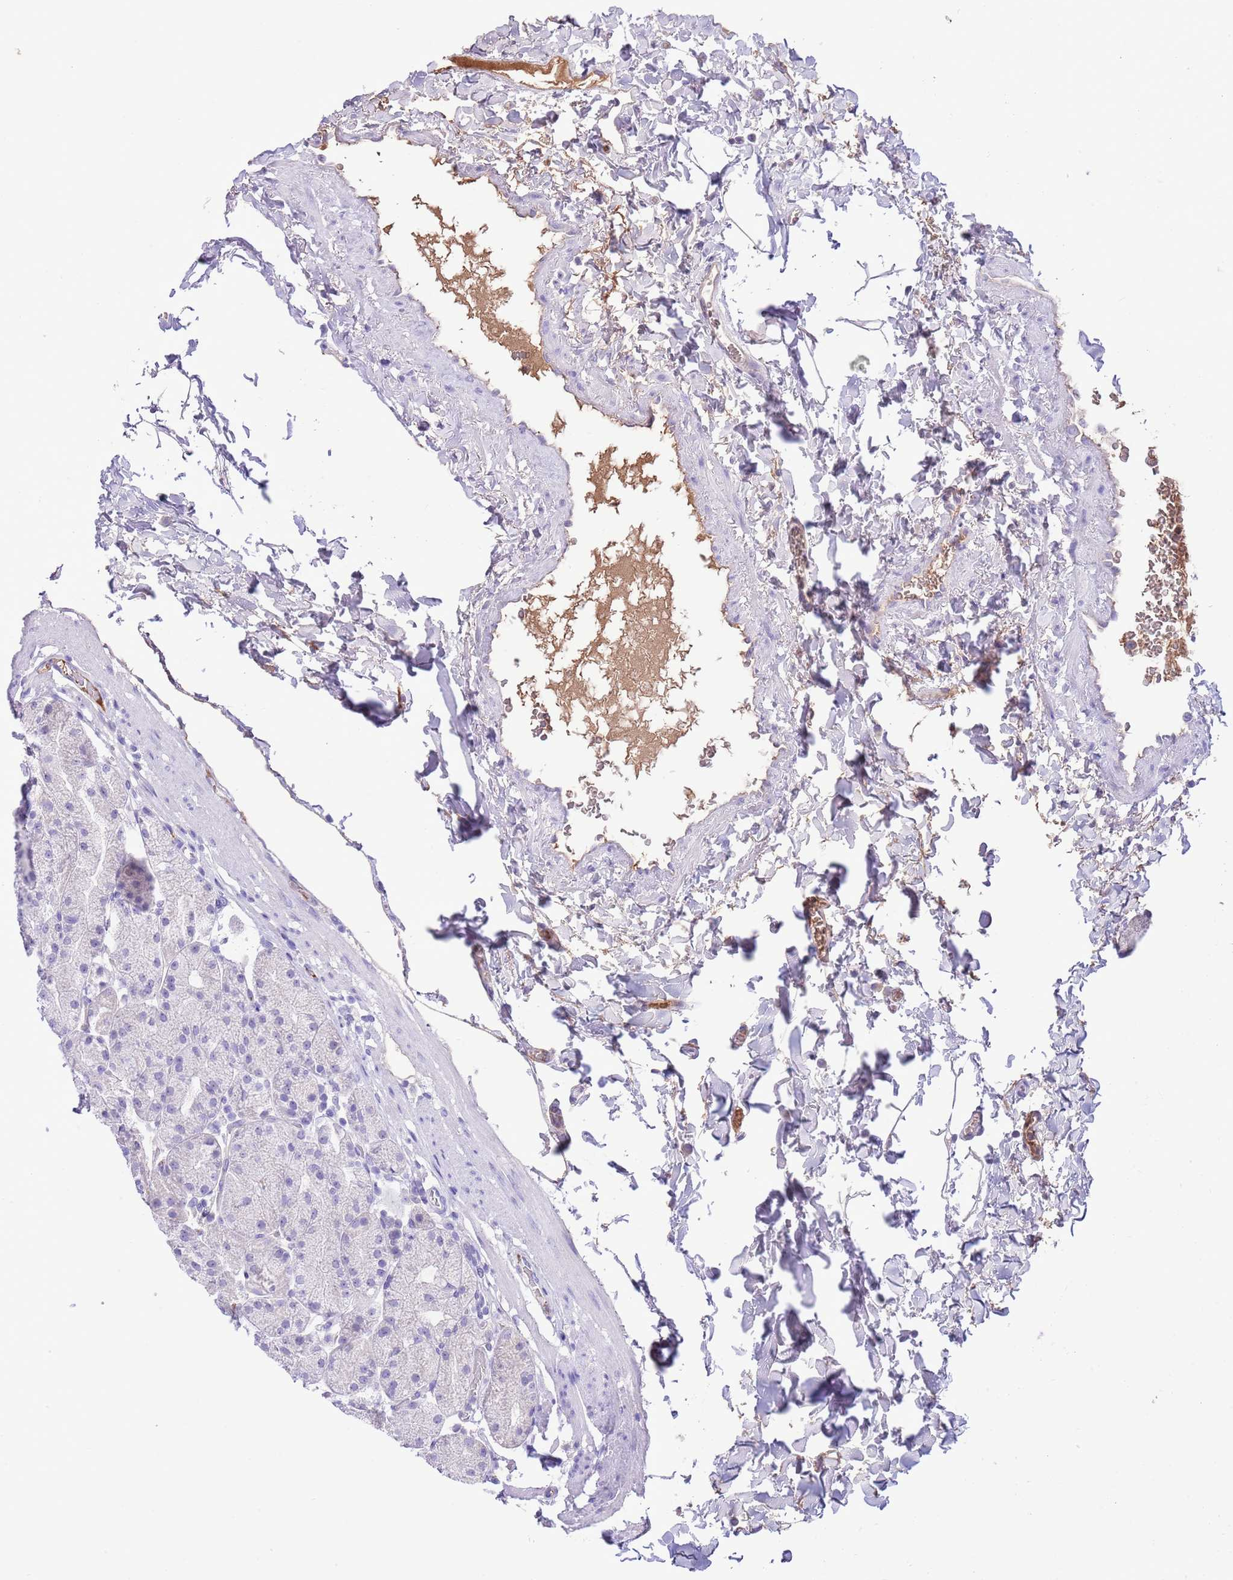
{"staining": {"intensity": "negative", "quantity": "none", "location": "none"}, "tissue": "stomach", "cell_type": "Glandular cells", "image_type": "normal", "snomed": [{"axis": "morphology", "description": "Normal tissue, NOS"}, {"axis": "topography", "description": "Stomach, upper"}, {"axis": "topography", "description": "Stomach, lower"}], "caption": "DAB (3,3'-diaminobenzidine) immunohistochemical staining of normal human stomach demonstrates no significant staining in glandular cells.", "gene": "IGF1", "patient": {"sex": "male", "age": 67}}